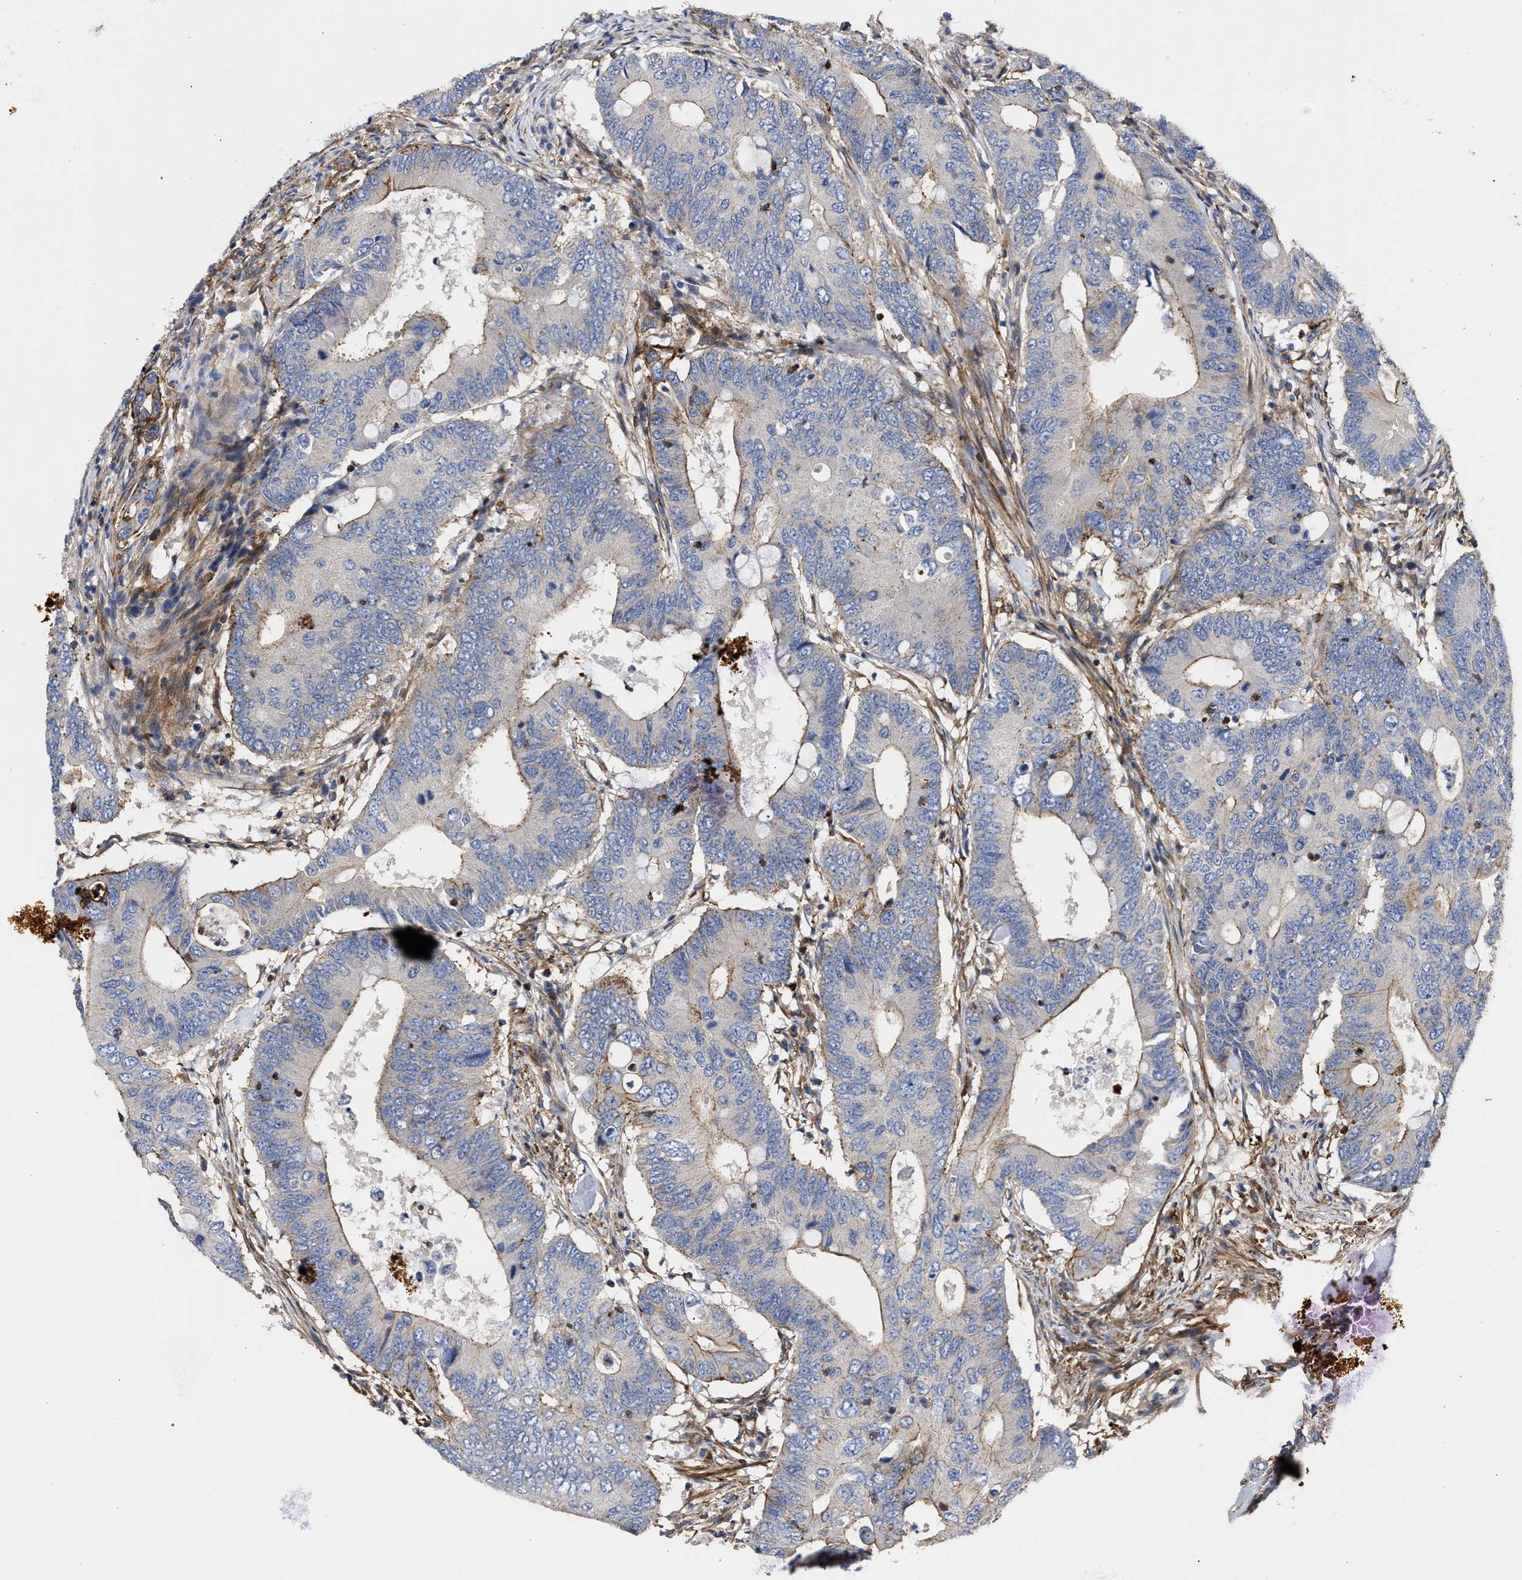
{"staining": {"intensity": "negative", "quantity": "none", "location": "none"}, "tissue": "colorectal cancer", "cell_type": "Tumor cells", "image_type": "cancer", "snomed": [{"axis": "morphology", "description": "Adenocarcinoma, NOS"}, {"axis": "topography", "description": "Colon"}], "caption": "DAB immunohistochemical staining of colorectal cancer (adenocarcinoma) demonstrates no significant positivity in tumor cells. (DAB (3,3'-diaminobenzidine) immunohistochemistry (IHC), high magnification).", "gene": "HS3ST5", "patient": {"sex": "male", "age": 71}}